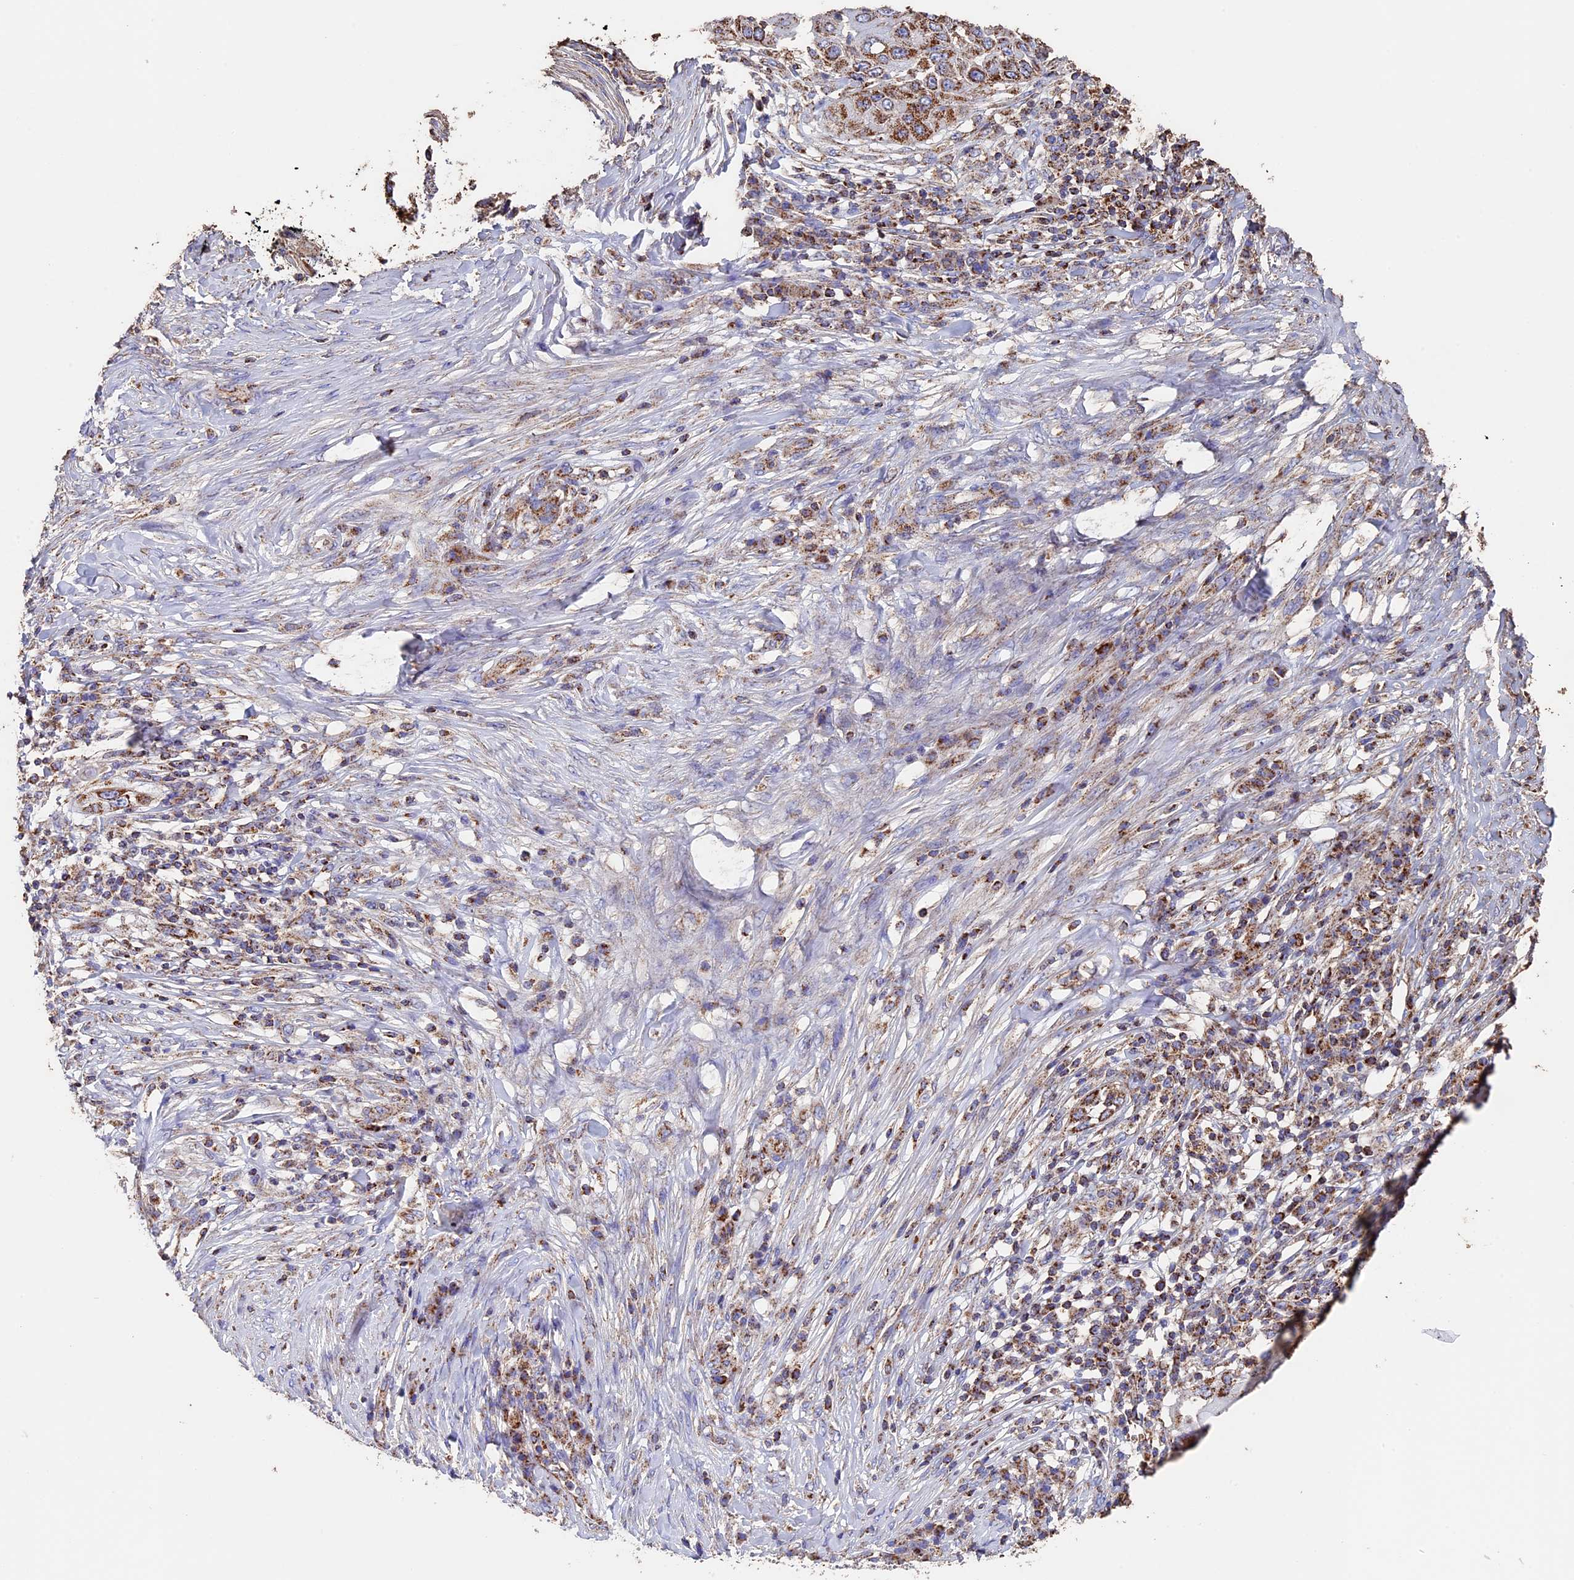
{"staining": {"intensity": "moderate", "quantity": ">75%", "location": "cytoplasmic/membranous"}, "tissue": "skin cancer", "cell_type": "Tumor cells", "image_type": "cancer", "snomed": [{"axis": "morphology", "description": "Squamous cell carcinoma, NOS"}, {"axis": "topography", "description": "Skin"}], "caption": "Immunohistochemical staining of skin cancer displays medium levels of moderate cytoplasmic/membranous protein positivity in approximately >75% of tumor cells. The protein of interest is shown in brown color, while the nuclei are stained blue.", "gene": "ADAT1", "patient": {"sex": "female", "age": 44}}